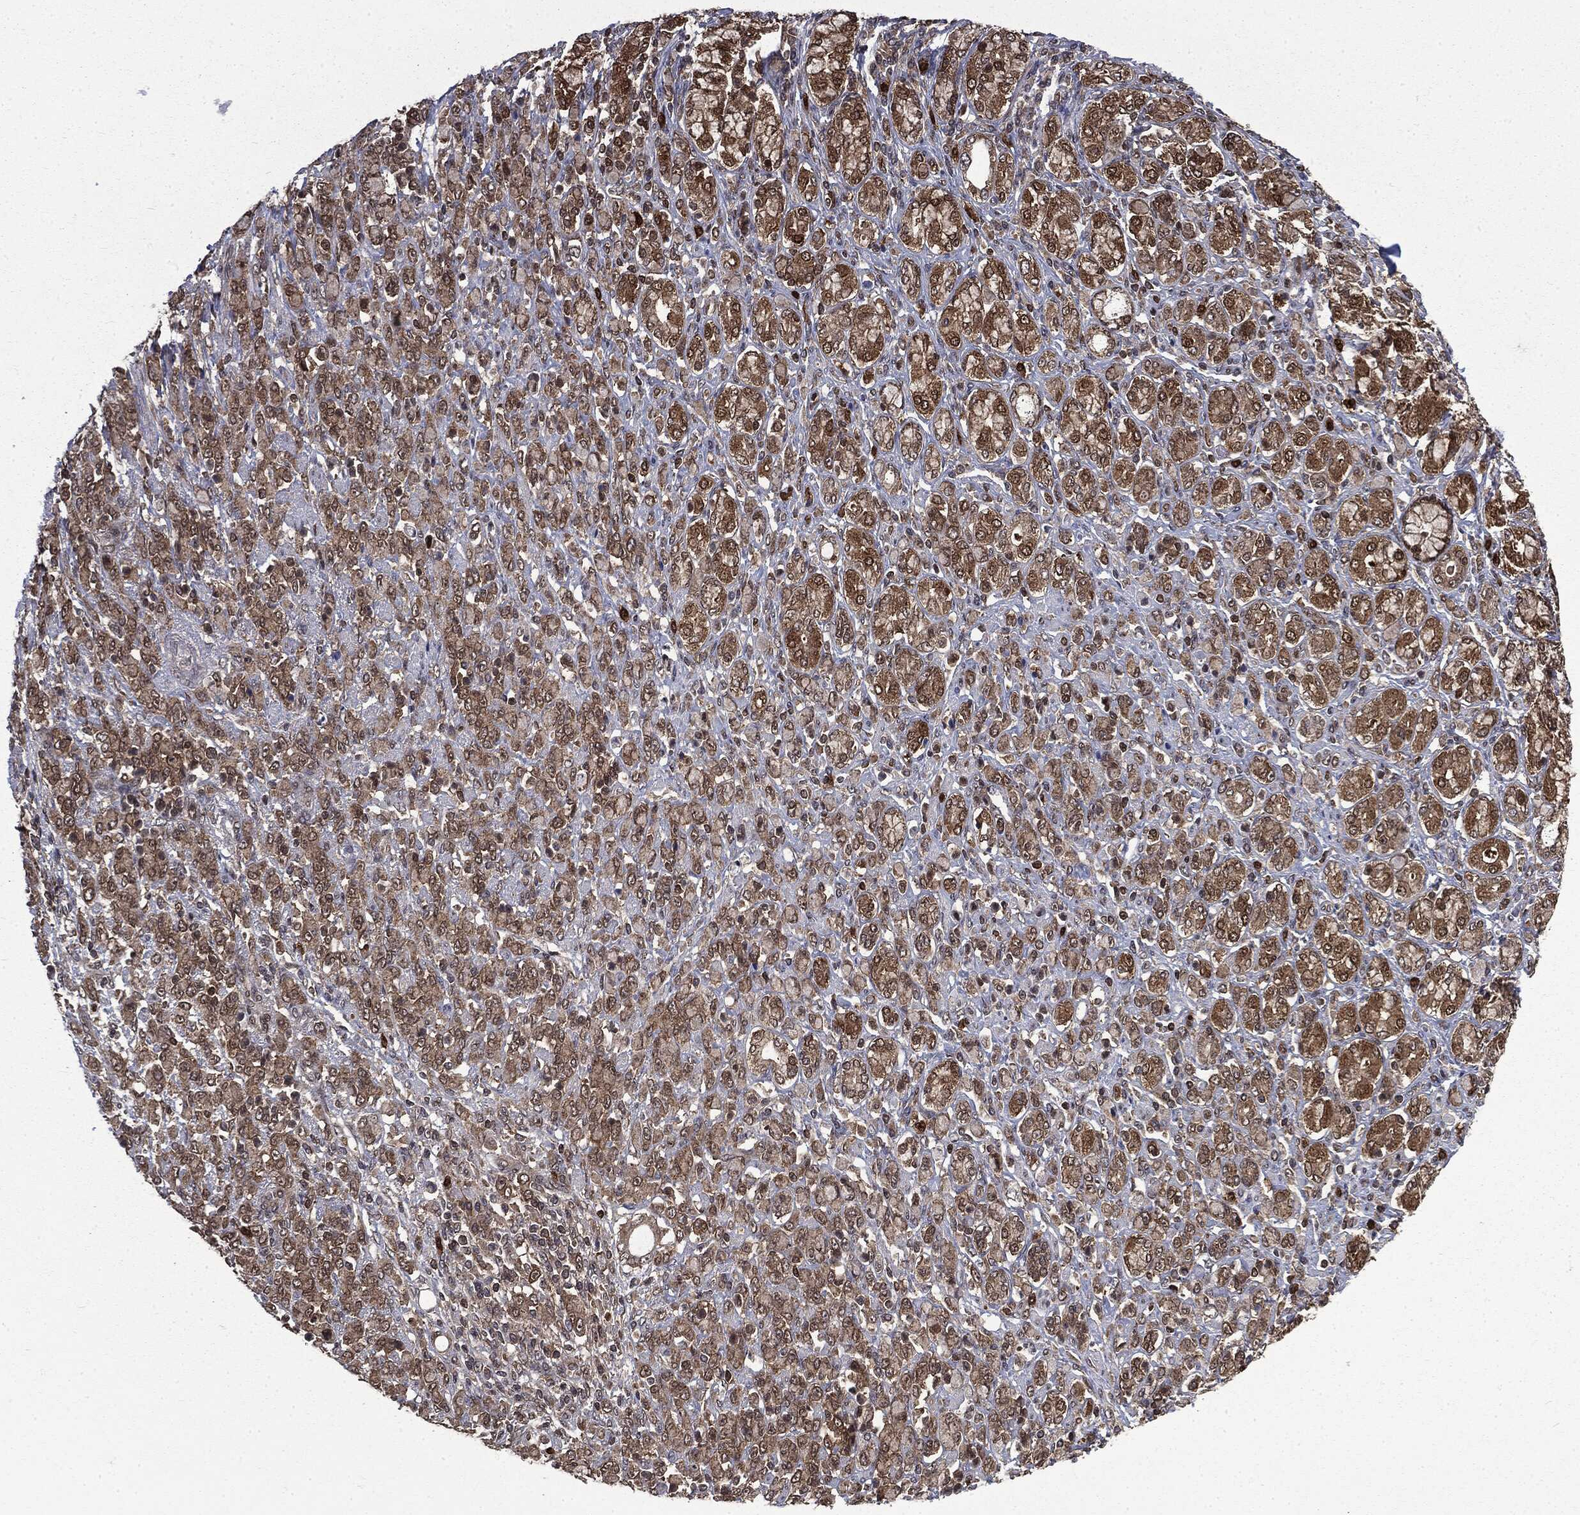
{"staining": {"intensity": "moderate", "quantity": ">75%", "location": "cytoplasmic/membranous"}, "tissue": "stomach cancer", "cell_type": "Tumor cells", "image_type": "cancer", "snomed": [{"axis": "morphology", "description": "Normal tissue, NOS"}, {"axis": "morphology", "description": "Adenocarcinoma, NOS"}, {"axis": "topography", "description": "Stomach"}], "caption": "Immunohistochemistry (IHC) micrograph of neoplastic tissue: stomach adenocarcinoma stained using immunohistochemistry displays medium levels of moderate protein expression localized specifically in the cytoplasmic/membranous of tumor cells, appearing as a cytoplasmic/membranous brown color.", "gene": "GPI", "patient": {"sex": "female", "age": 79}}